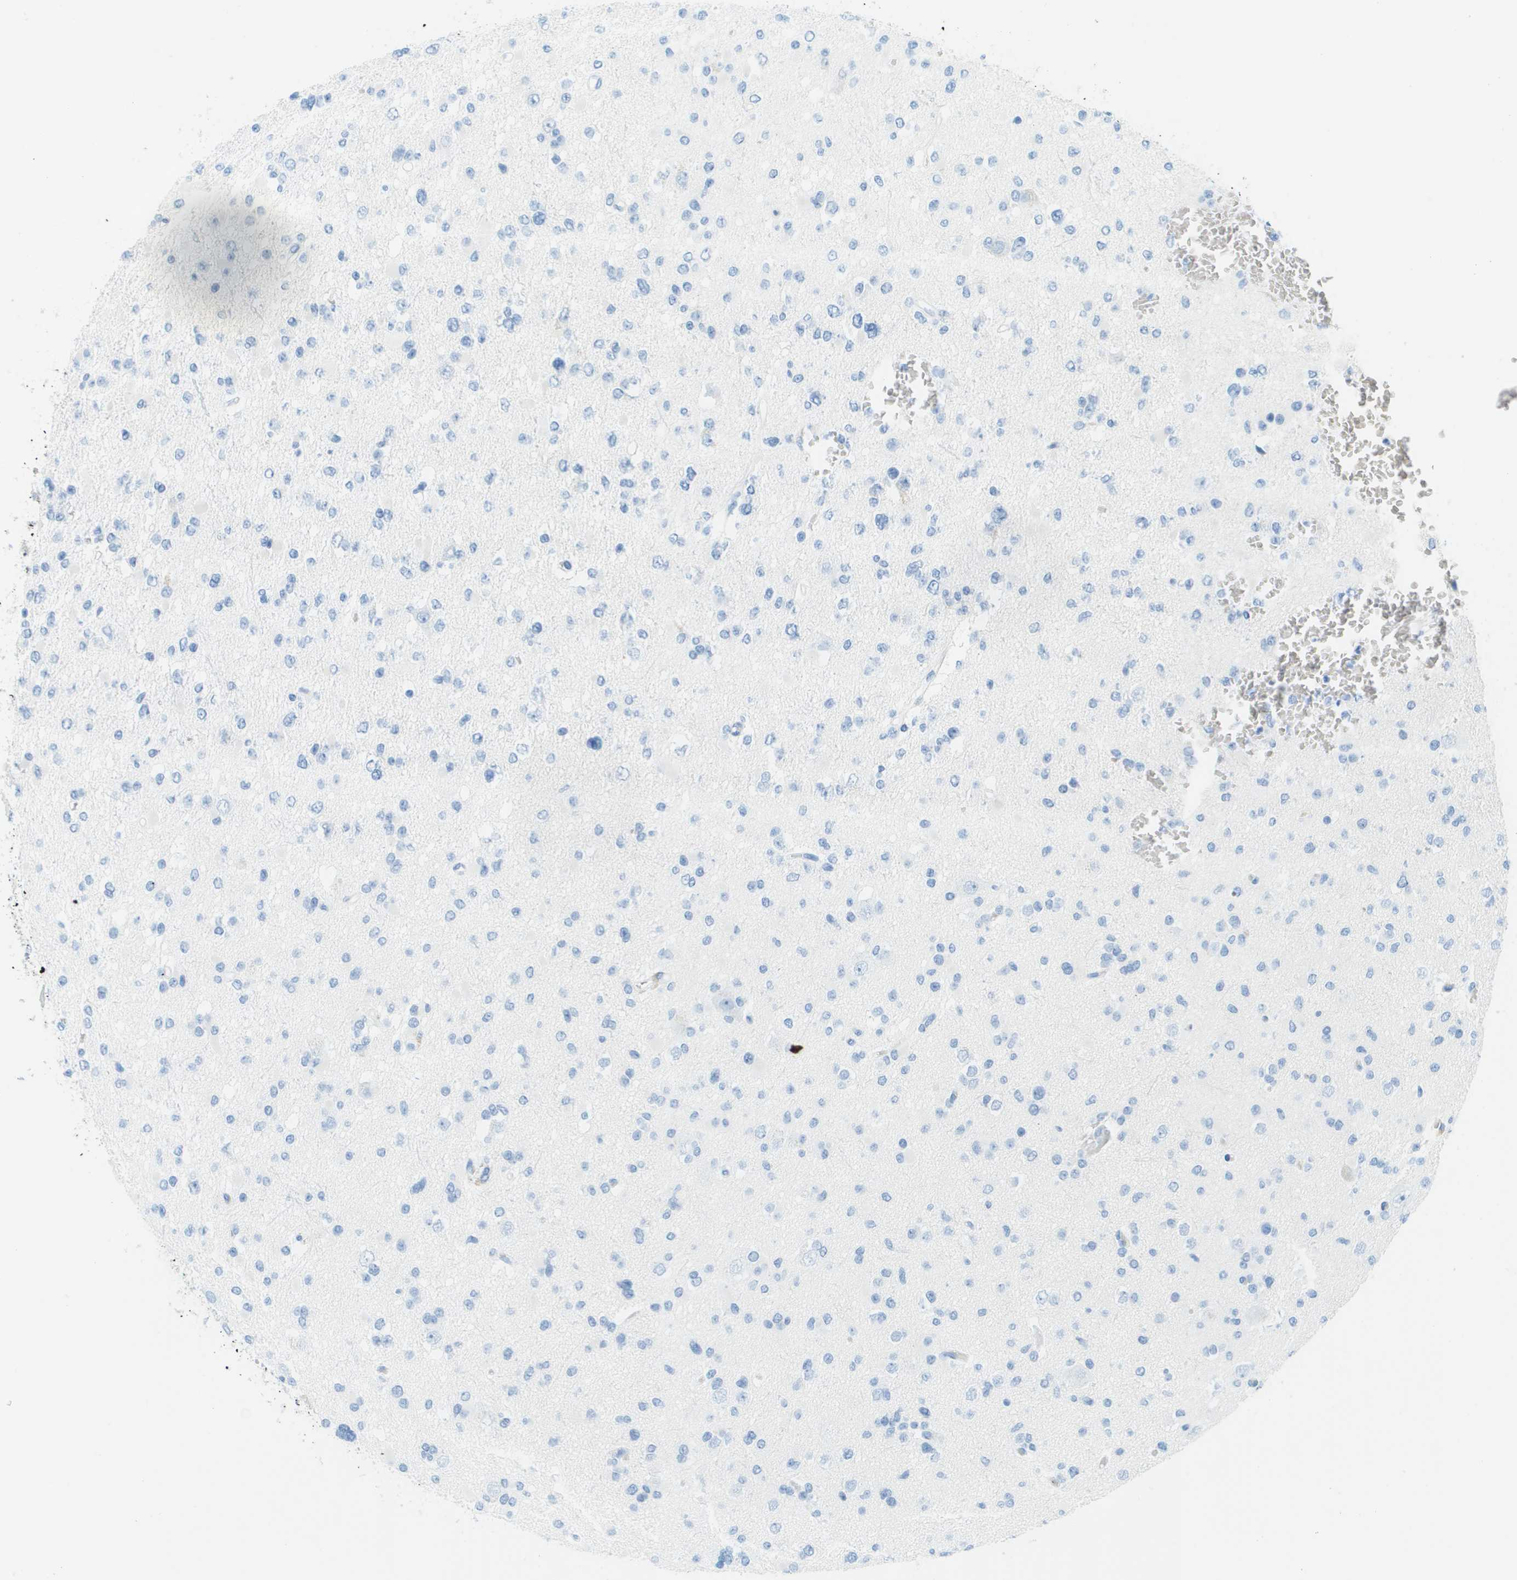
{"staining": {"intensity": "negative", "quantity": "none", "location": "none"}, "tissue": "glioma", "cell_type": "Tumor cells", "image_type": "cancer", "snomed": [{"axis": "morphology", "description": "Glioma, malignant, Low grade"}, {"axis": "topography", "description": "Brain"}], "caption": "DAB immunohistochemical staining of human glioma reveals no significant positivity in tumor cells. The staining is performed using DAB (3,3'-diaminobenzidine) brown chromogen with nuclei counter-stained in using hematoxylin.", "gene": "CDHR2", "patient": {"sex": "female", "age": 22}}